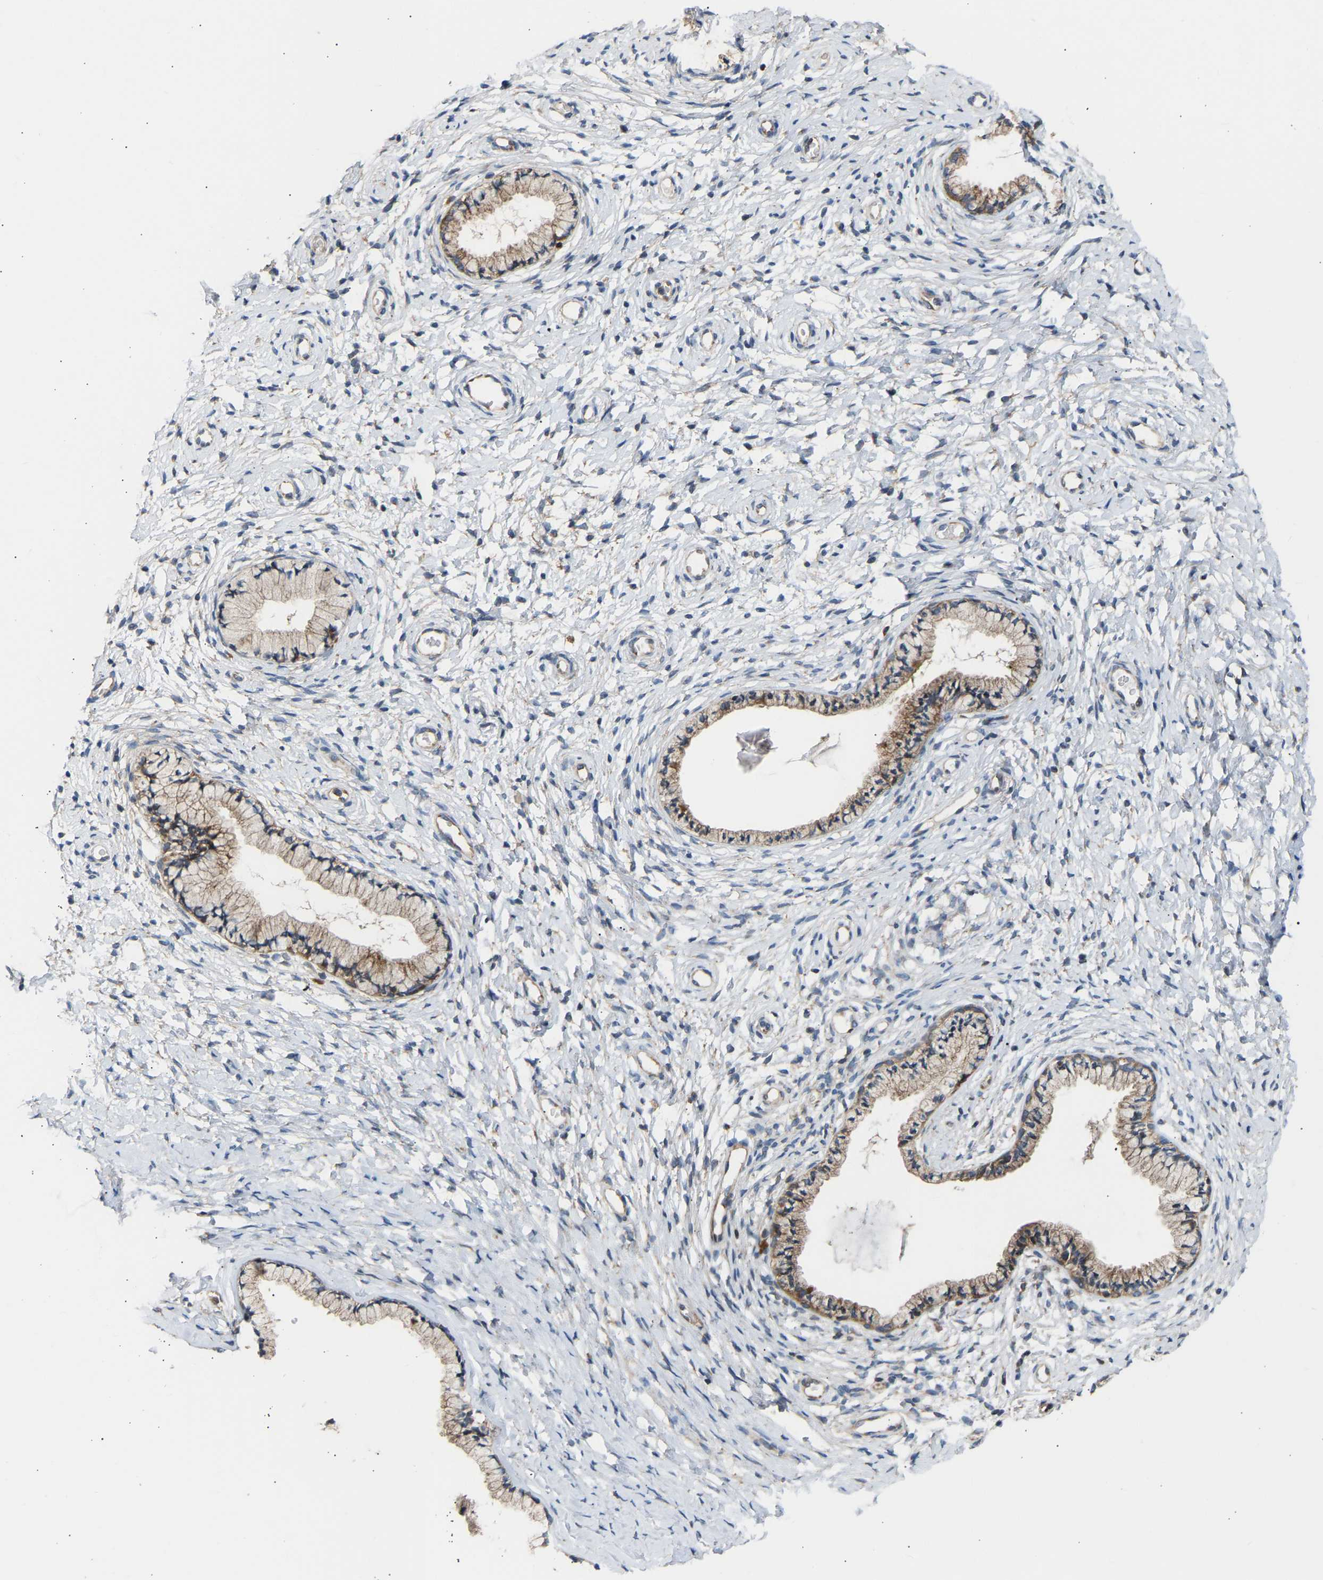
{"staining": {"intensity": "moderate", "quantity": ">75%", "location": "cytoplasmic/membranous"}, "tissue": "cervix", "cell_type": "Glandular cells", "image_type": "normal", "snomed": [{"axis": "morphology", "description": "Normal tissue, NOS"}, {"axis": "topography", "description": "Cervix"}], "caption": "Glandular cells show moderate cytoplasmic/membranous staining in about >75% of cells in benign cervix. (IHC, brightfield microscopy, high magnification).", "gene": "GCN1", "patient": {"sex": "female", "age": 72}}